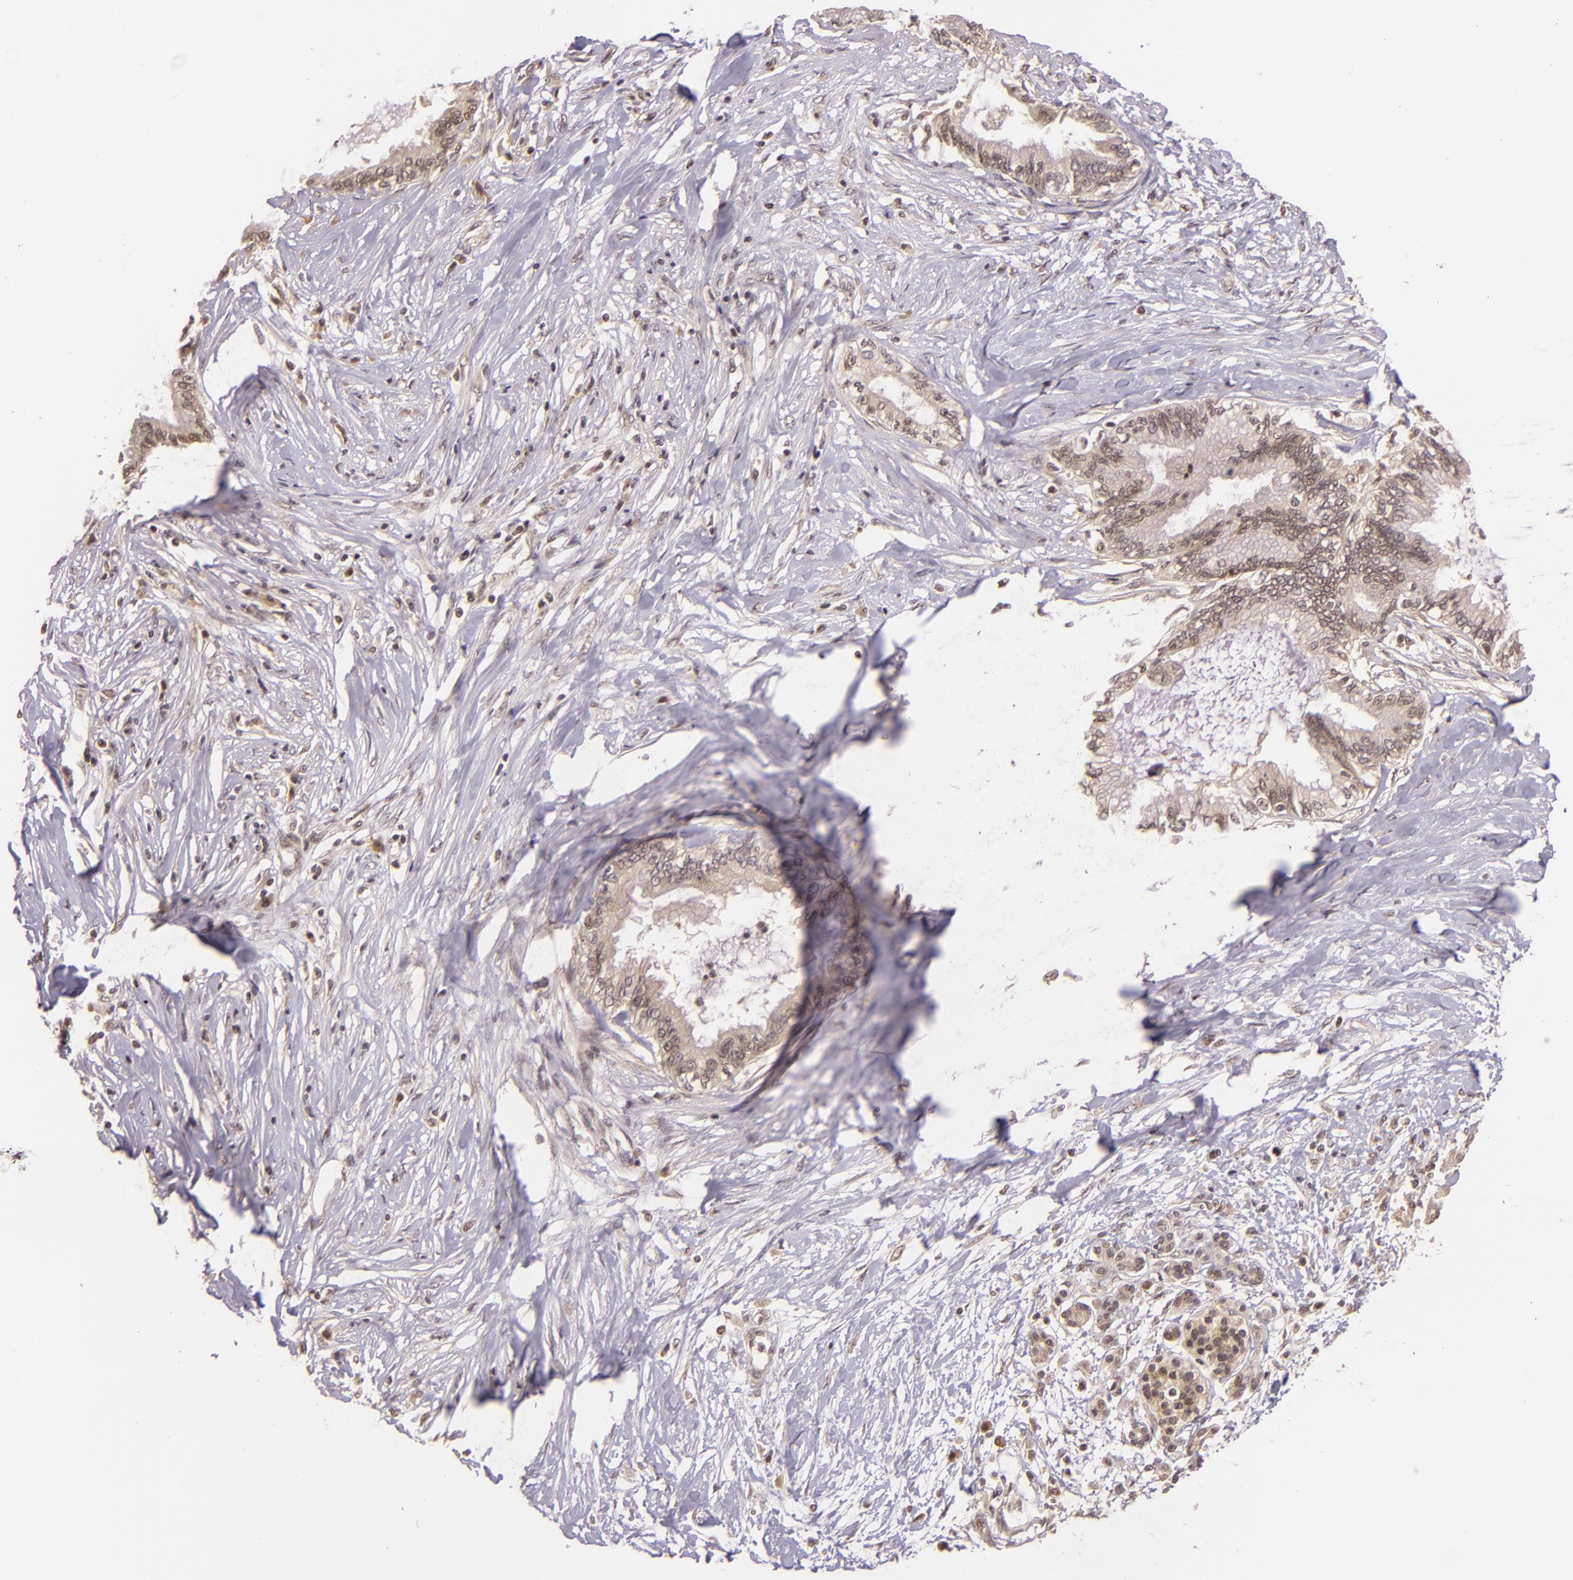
{"staining": {"intensity": "weak", "quantity": "<25%", "location": "nuclear"}, "tissue": "pancreatic cancer", "cell_type": "Tumor cells", "image_type": "cancer", "snomed": [{"axis": "morphology", "description": "Adenocarcinoma, NOS"}, {"axis": "topography", "description": "Pancreas"}], "caption": "Histopathology image shows no significant protein expression in tumor cells of pancreatic cancer. Brightfield microscopy of immunohistochemistry stained with DAB (3,3'-diaminobenzidine) (brown) and hematoxylin (blue), captured at high magnification.", "gene": "TXNRD2", "patient": {"sex": "female", "age": 64}}